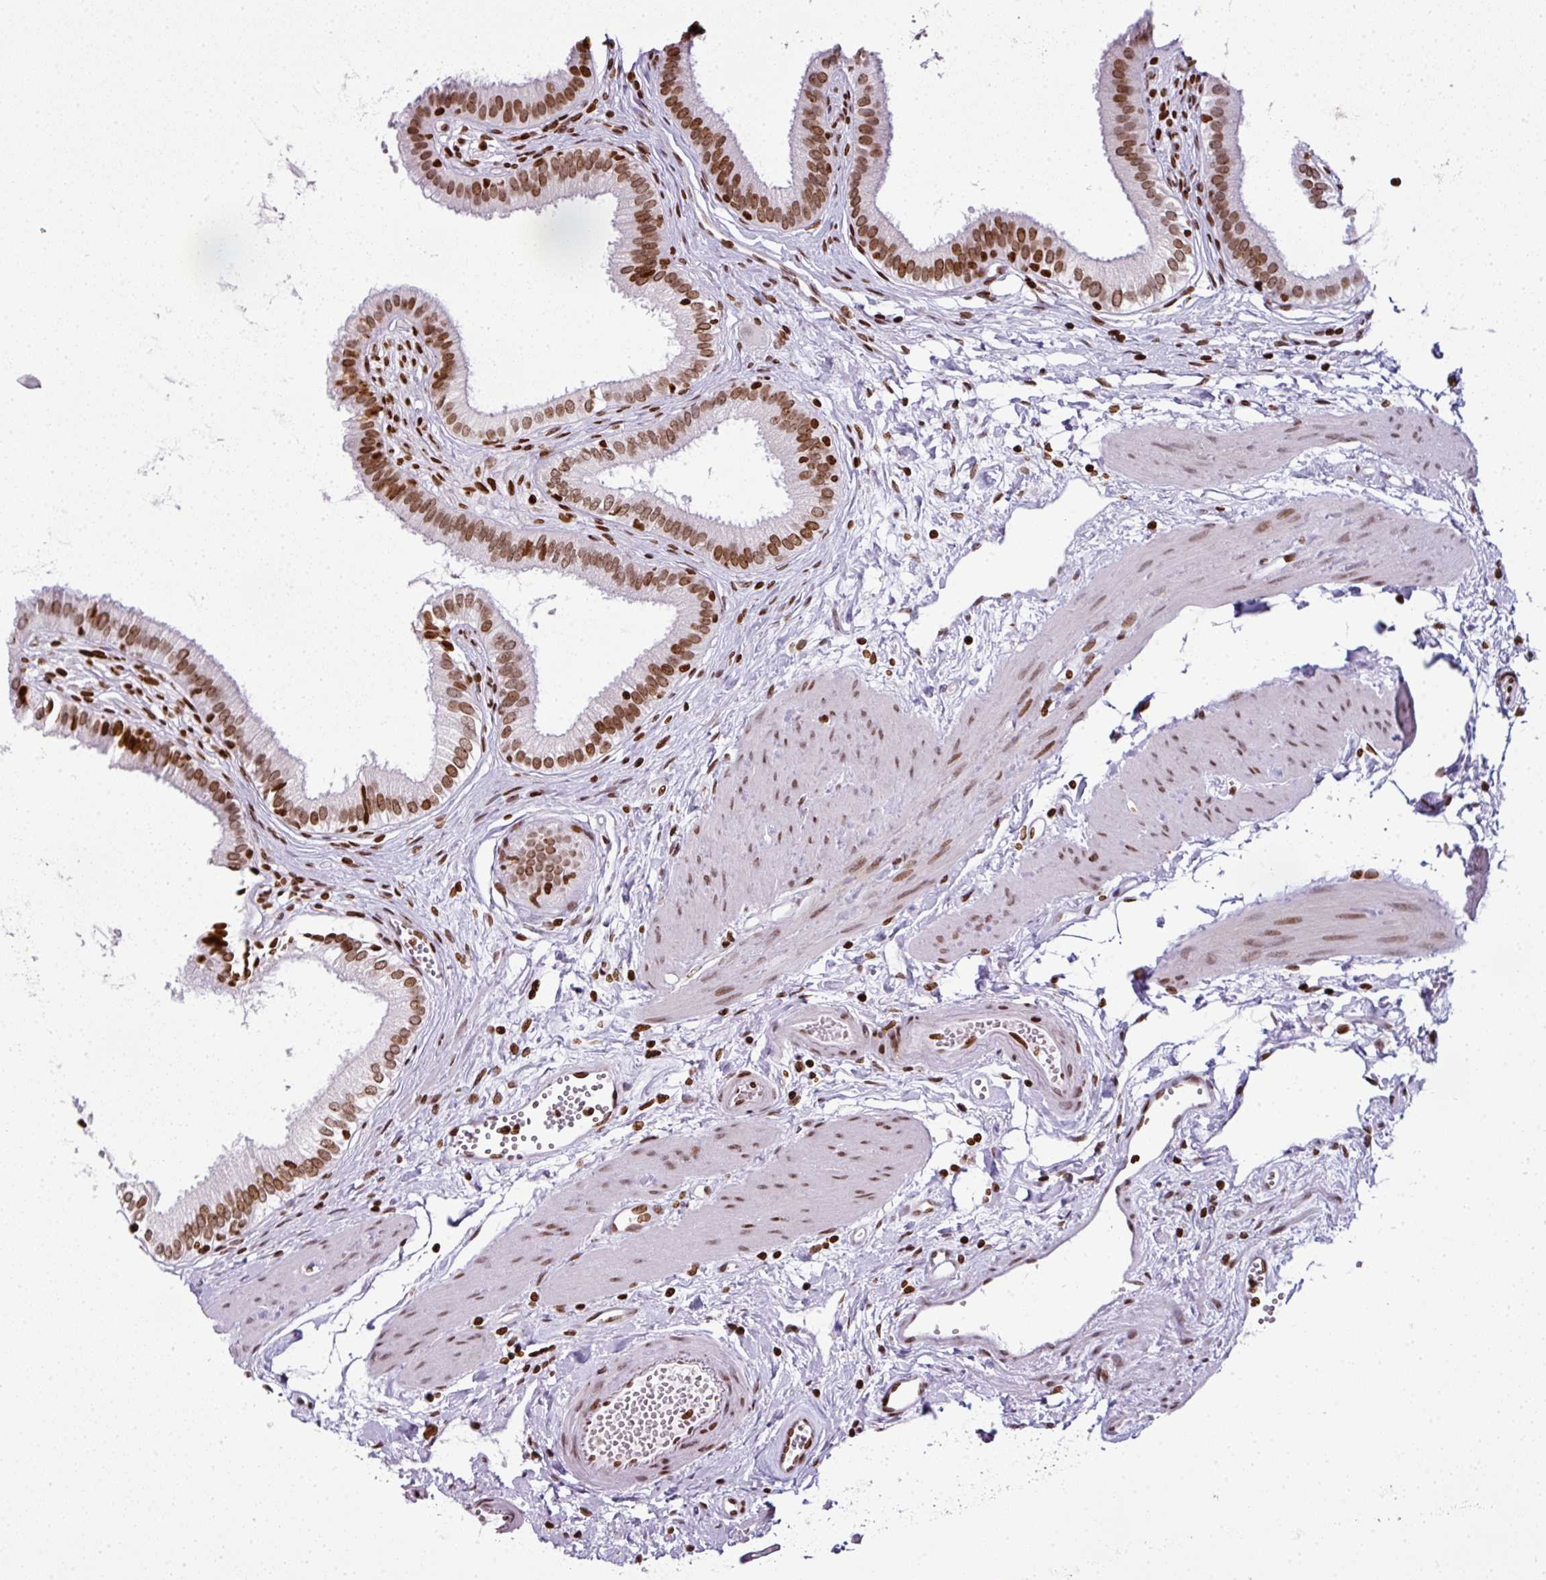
{"staining": {"intensity": "strong", "quantity": ">75%", "location": "nuclear"}, "tissue": "gallbladder", "cell_type": "Glandular cells", "image_type": "normal", "snomed": [{"axis": "morphology", "description": "Normal tissue, NOS"}, {"axis": "topography", "description": "Gallbladder"}], "caption": "DAB (3,3'-diaminobenzidine) immunohistochemical staining of normal human gallbladder displays strong nuclear protein expression in about >75% of glandular cells. (DAB (3,3'-diaminobenzidine) IHC, brown staining for protein, blue staining for nuclei).", "gene": "RASL11A", "patient": {"sex": "female", "age": 54}}